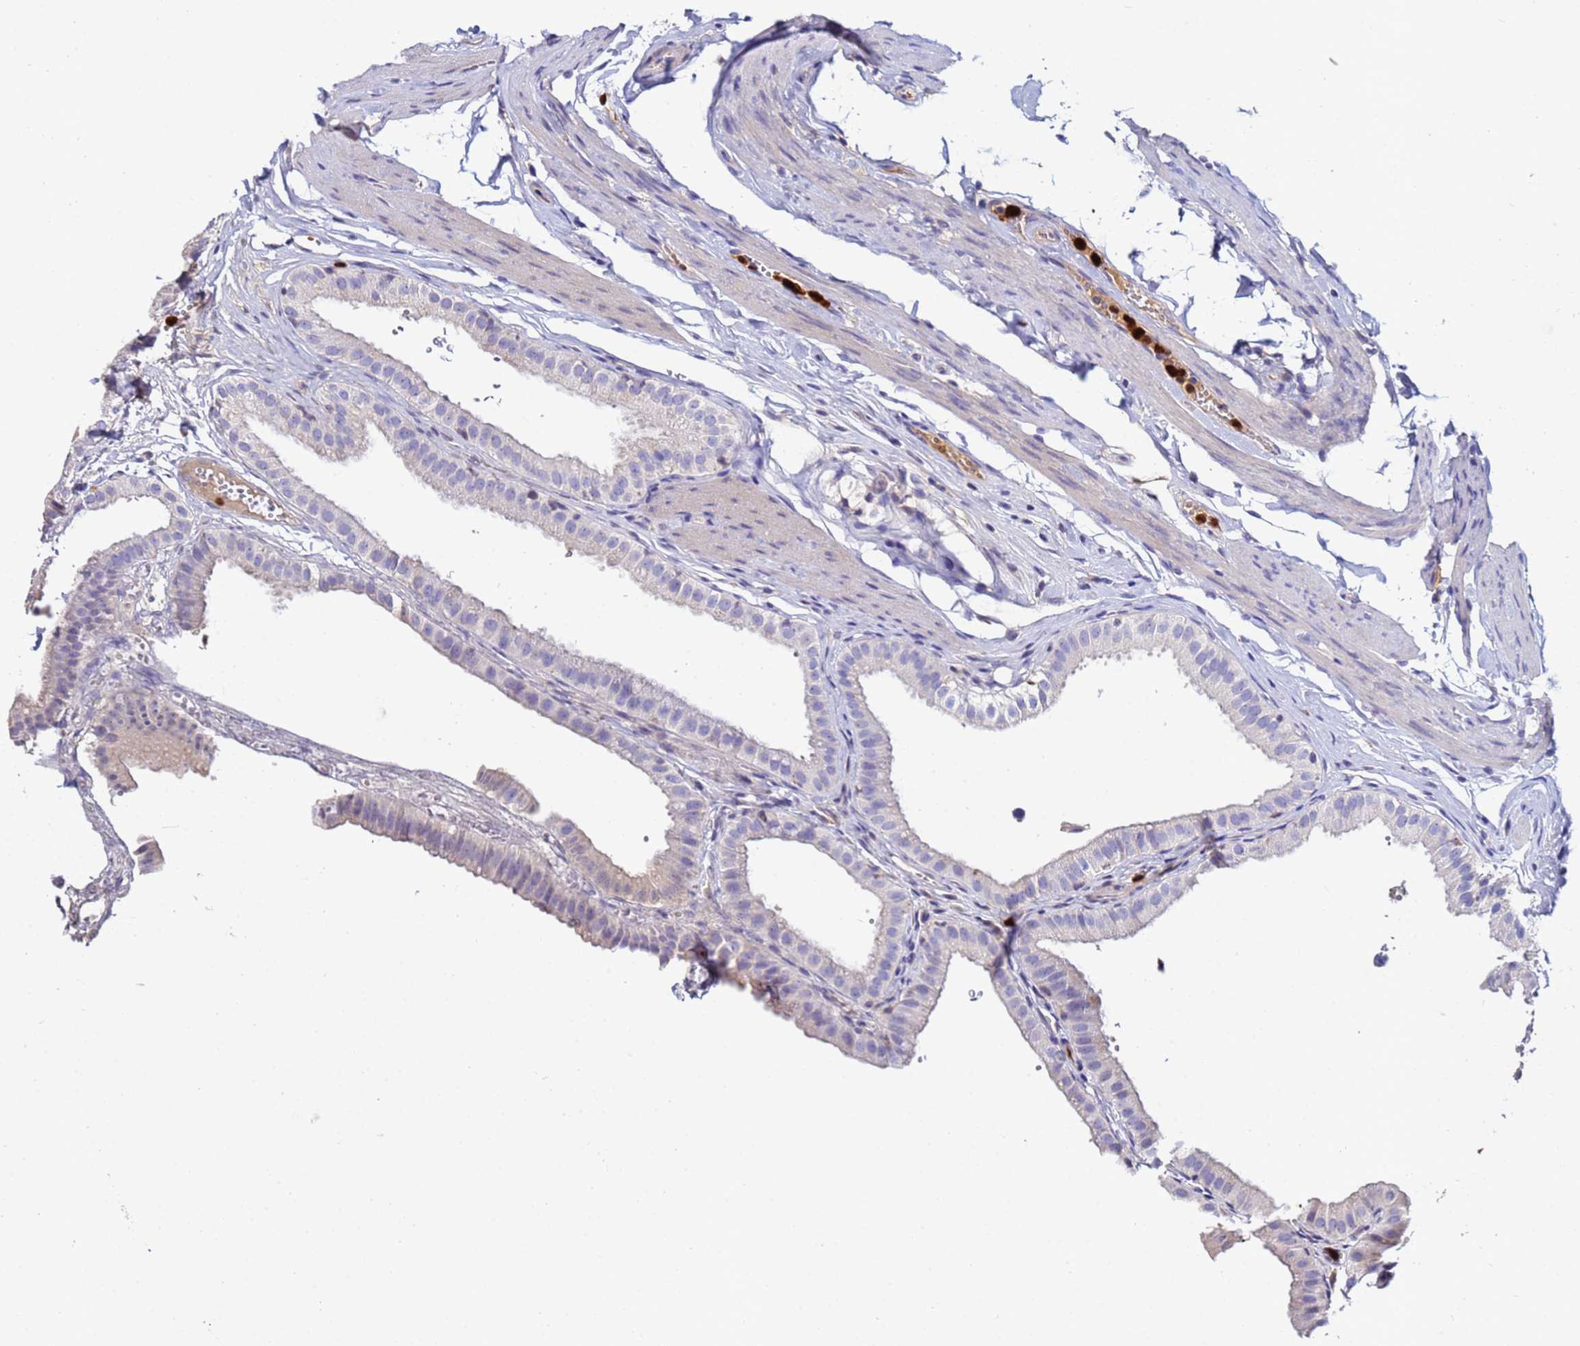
{"staining": {"intensity": "negative", "quantity": "none", "location": "none"}, "tissue": "gallbladder", "cell_type": "Glandular cells", "image_type": "normal", "snomed": [{"axis": "morphology", "description": "Normal tissue, NOS"}, {"axis": "topography", "description": "Gallbladder"}], "caption": "An image of human gallbladder is negative for staining in glandular cells.", "gene": "TUBAL3", "patient": {"sex": "female", "age": 61}}